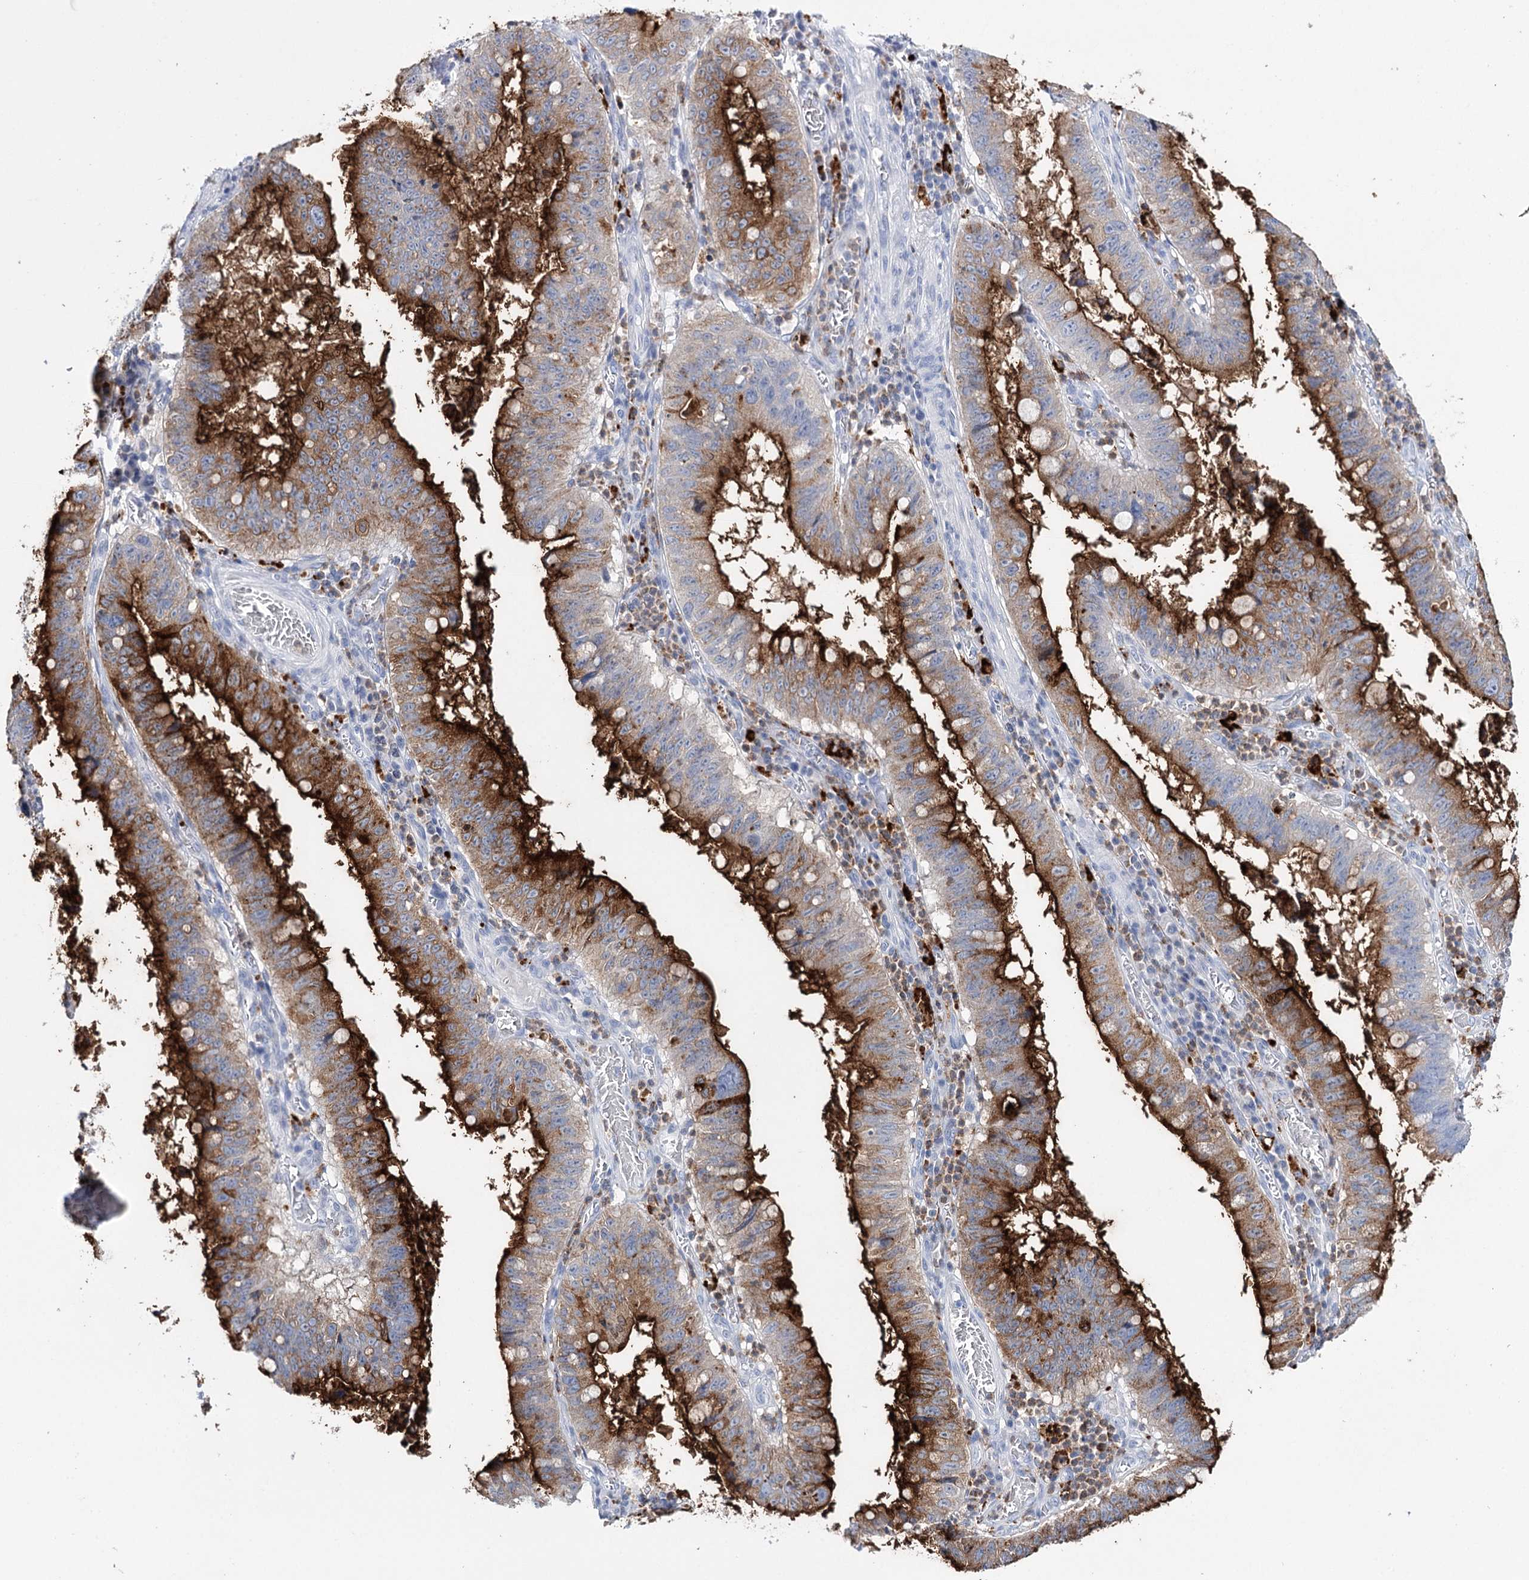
{"staining": {"intensity": "strong", "quantity": ">75%", "location": "cytoplasmic/membranous"}, "tissue": "stomach cancer", "cell_type": "Tumor cells", "image_type": "cancer", "snomed": [{"axis": "morphology", "description": "Adenocarcinoma, NOS"}, {"axis": "topography", "description": "Stomach"}], "caption": "Immunohistochemical staining of stomach adenocarcinoma reveals strong cytoplasmic/membranous protein staining in about >75% of tumor cells.", "gene": "CEACAM8", "patient": {"sex": "male", "age": 59}}